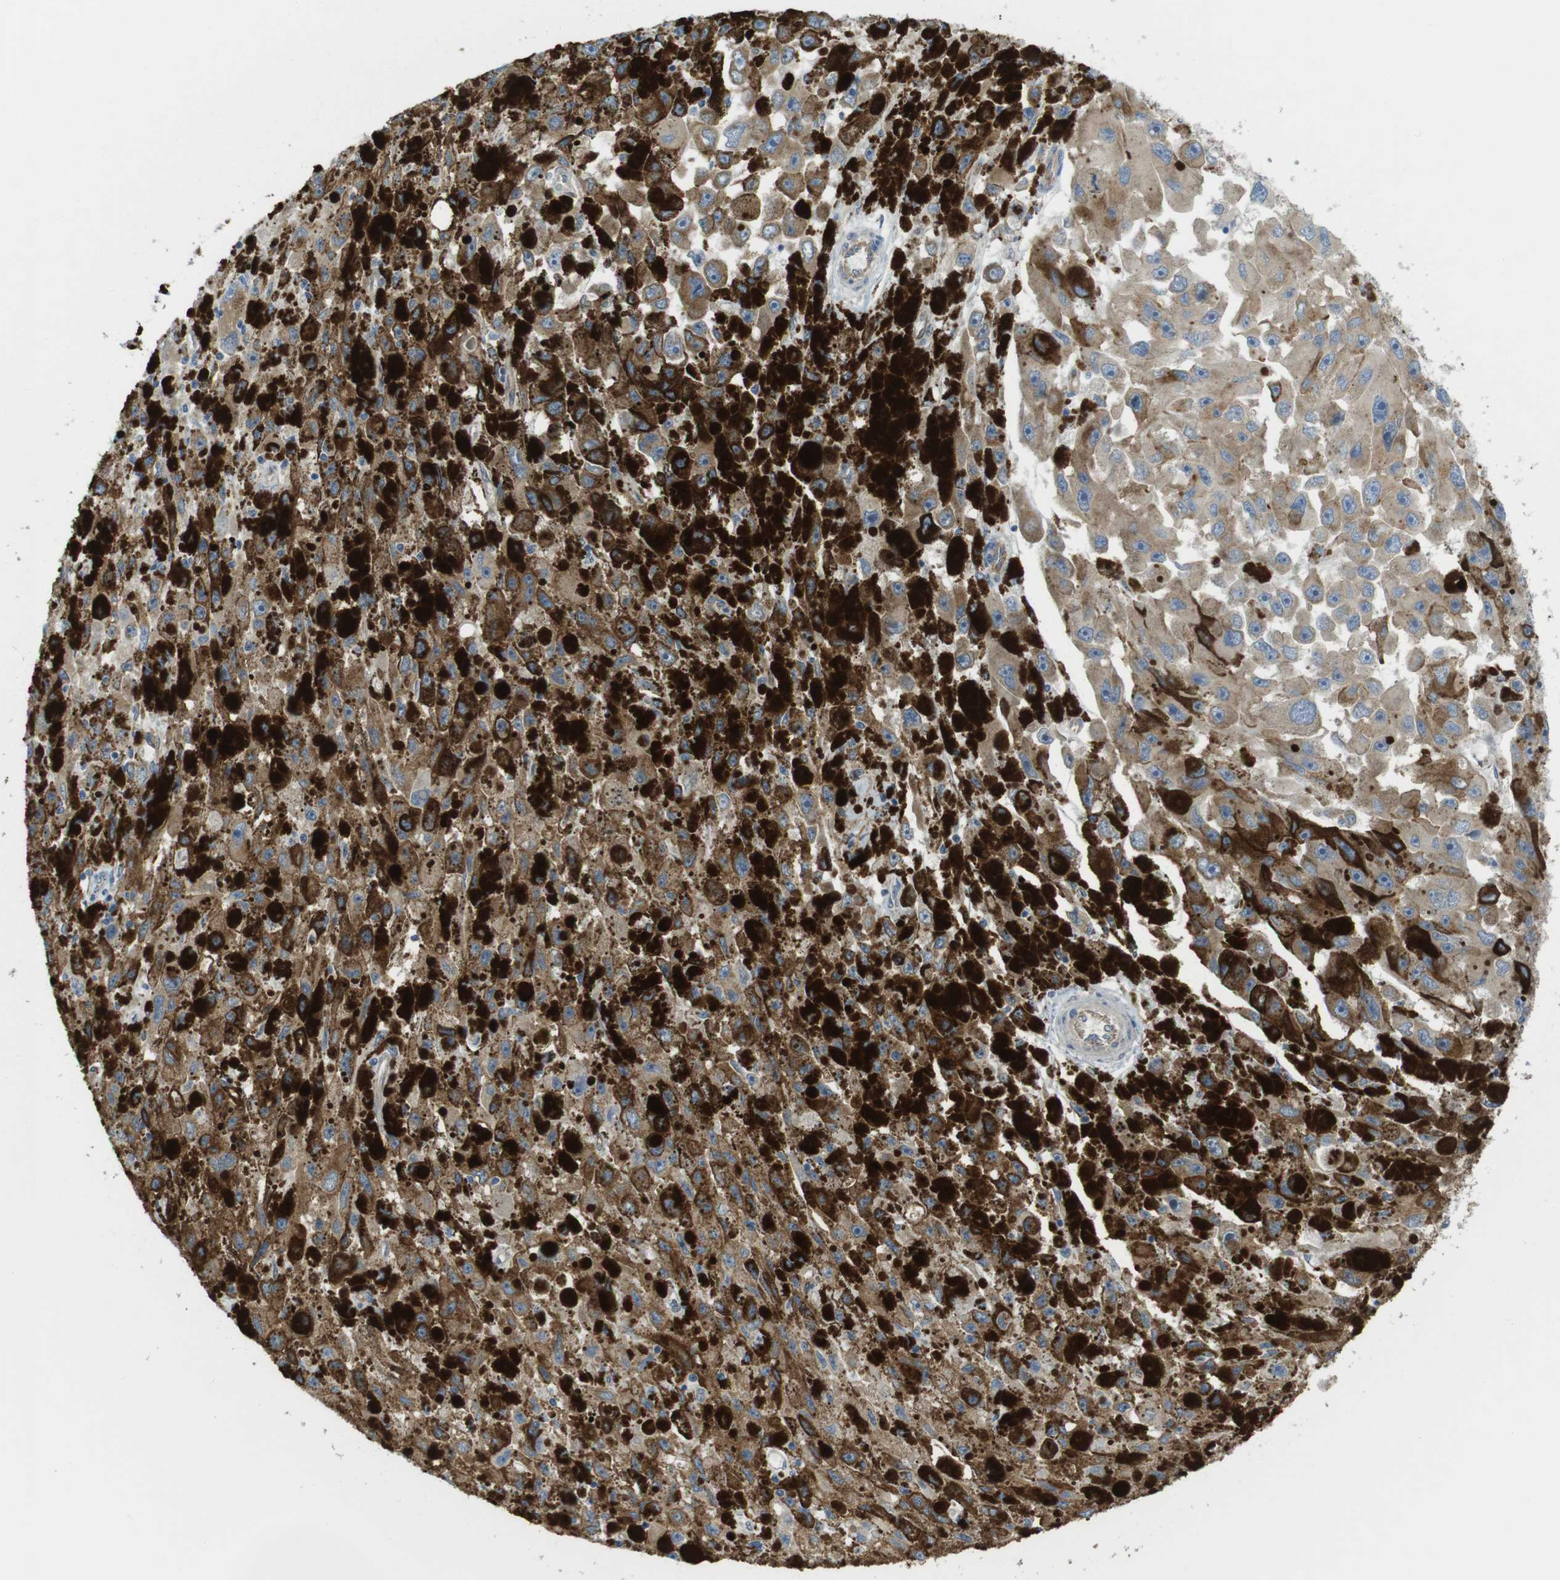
{"staining": {"intensity": "moderate", "quantity": ">75%", "location": "cytoplasmic/membranous"}, "tissue": "melanoma", "cell_type": "Tumor cells", "image_type": "cancer", "snomed": [{"axis": "morphology", "description": "Malignant melanoma, NOS"}, {"axis": "topography", "description": "Skin"}], "caption": "Immunohistochemistry micrograph of melanoma stained for a protein (brown), which reveals medium levels of moderate cytoplasmic/membranous positivity in approximately >75% of tumor cells.", "gene": "TMEM234", "patient": {"sex": "female", "age": 104}}